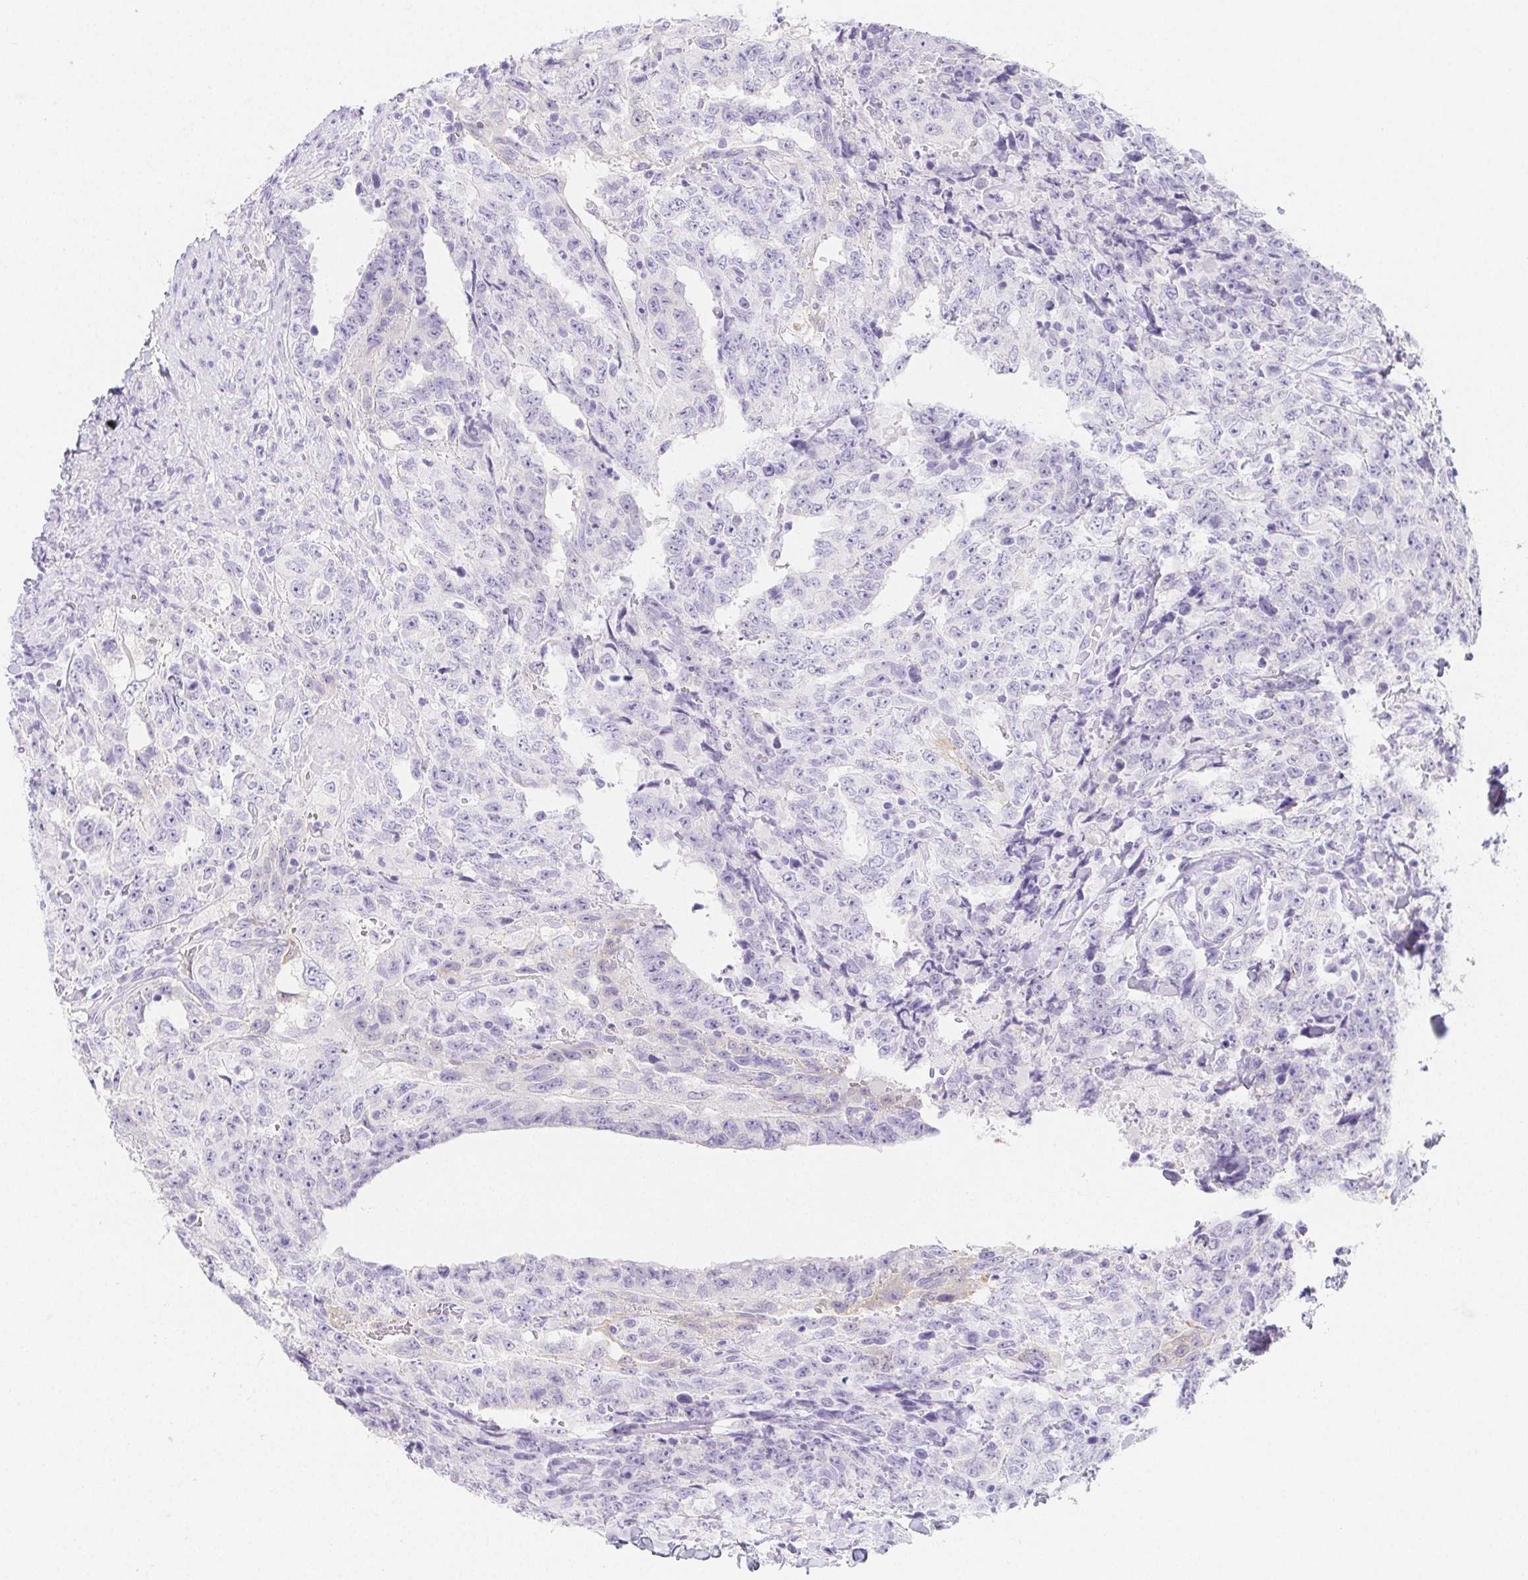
{"staining": {"intensity": "negative", "quantity": "none", "location": "none"}, "tissue": "testis cancer", "cell_type": "Tumor cells", "image_type": "cancer", "snomed": [{"axis": "morphology", "description": "Carcinoma, Embryonal, NOS"}, {"axis": "topography", "description": "Testis"}], "caption": "This is an immunohistochemistry (IHC) photomicrograph of human testis cancer. There is no expression in tumor cells.", "gene": "ZBBX", "patient": {"sex": "male", "age": 24}}